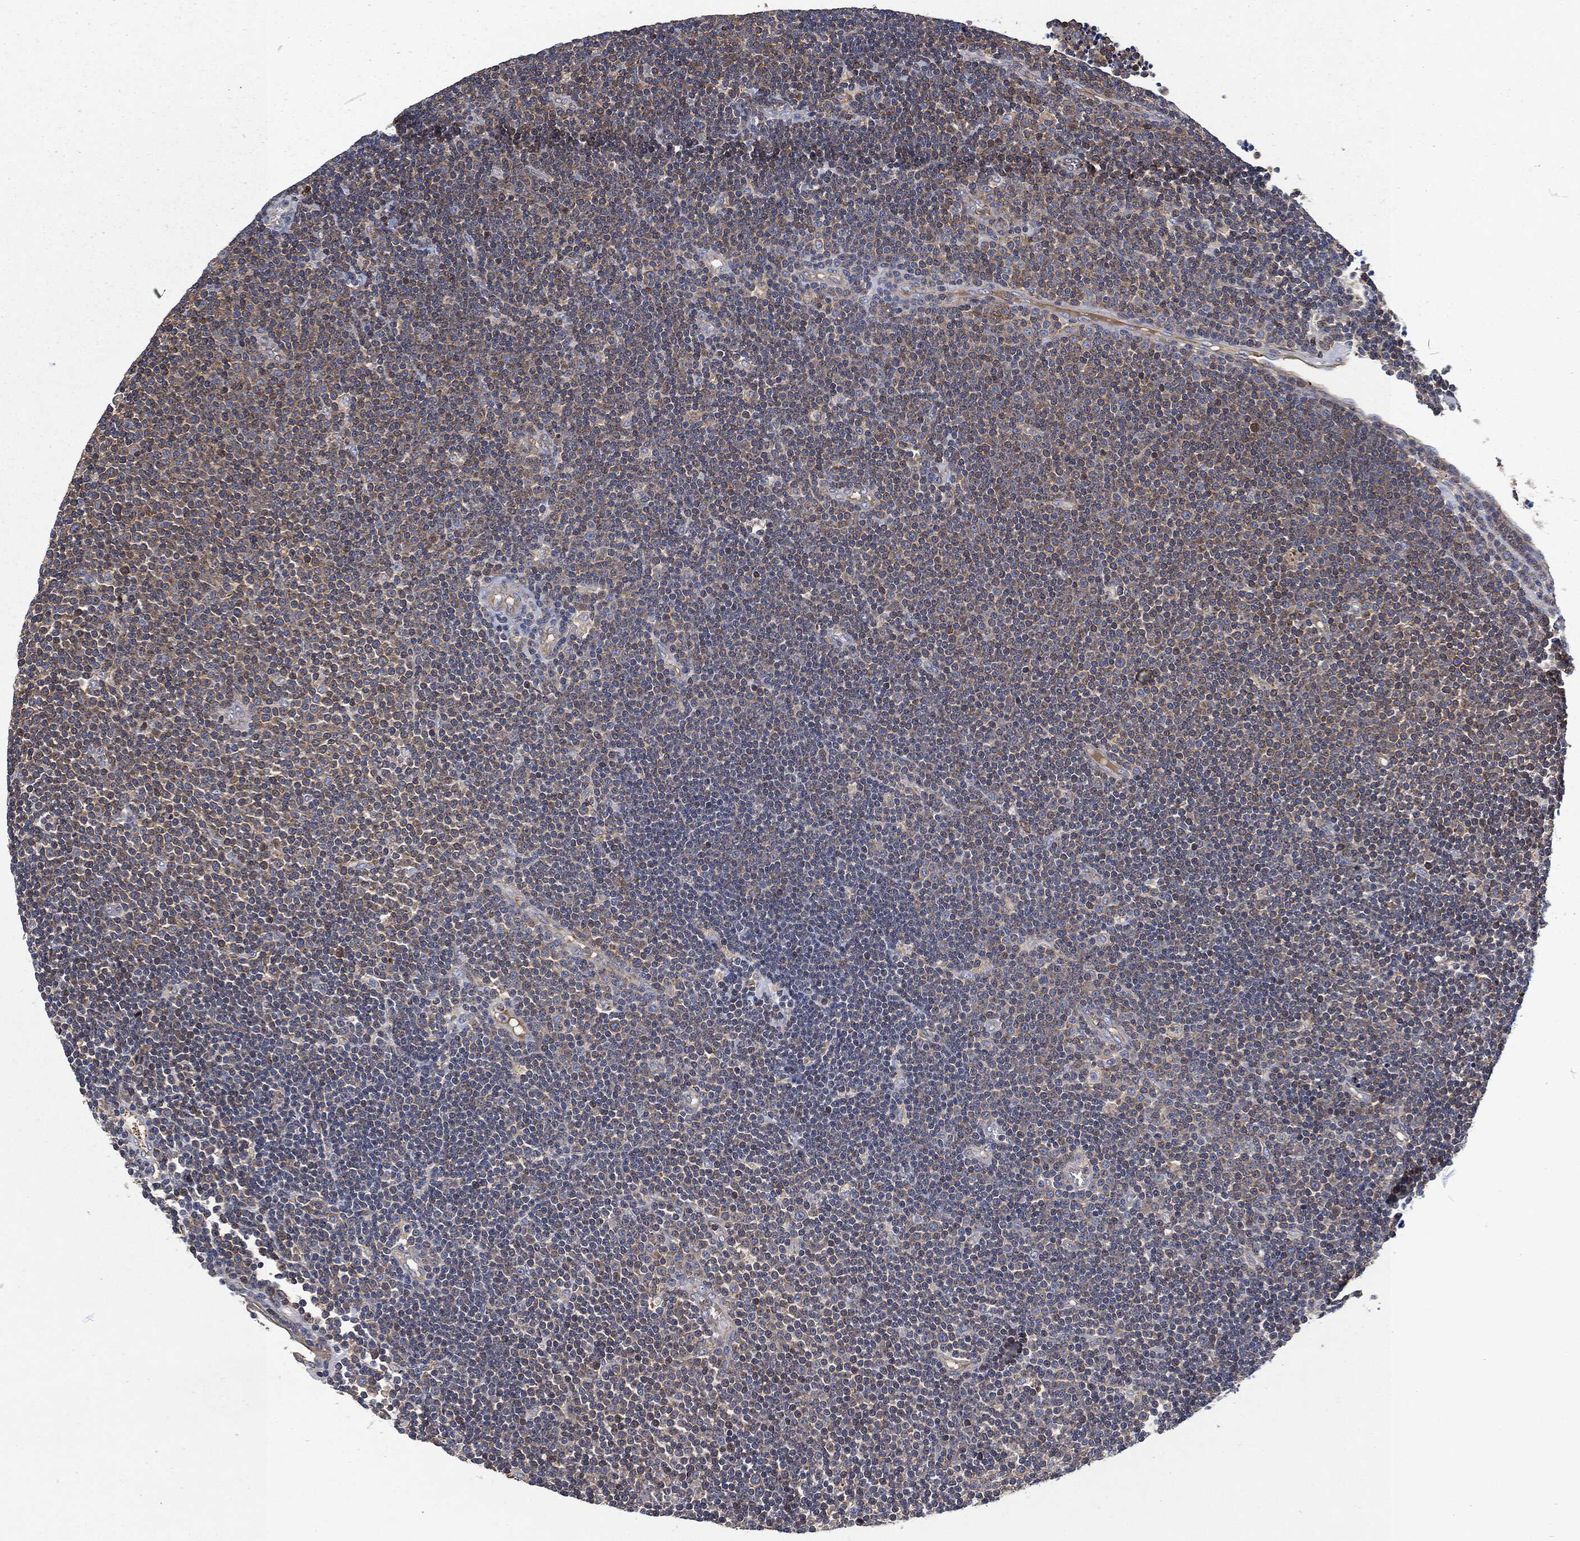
{"staining": {"intensity": "negative", "quantity": "none", "location": "none"}, "tissue": "lymphoma", "cell_type": "Tumor cells", "image_type": "cancer", "snomed": [{"axis": "morphology", "description": "Malignant lymphoma, non-Hodgkin's type, Low grade"}, {"axis": "topography", "description": "Brain"}], "caption": "Photomicrograph shows no significant protein staining in tumor cells of low-grade malignant lymphoma, non-Hodgkin's type.", "gene": "LGALS9", "patient": {"sex": "female", "age": 66}}